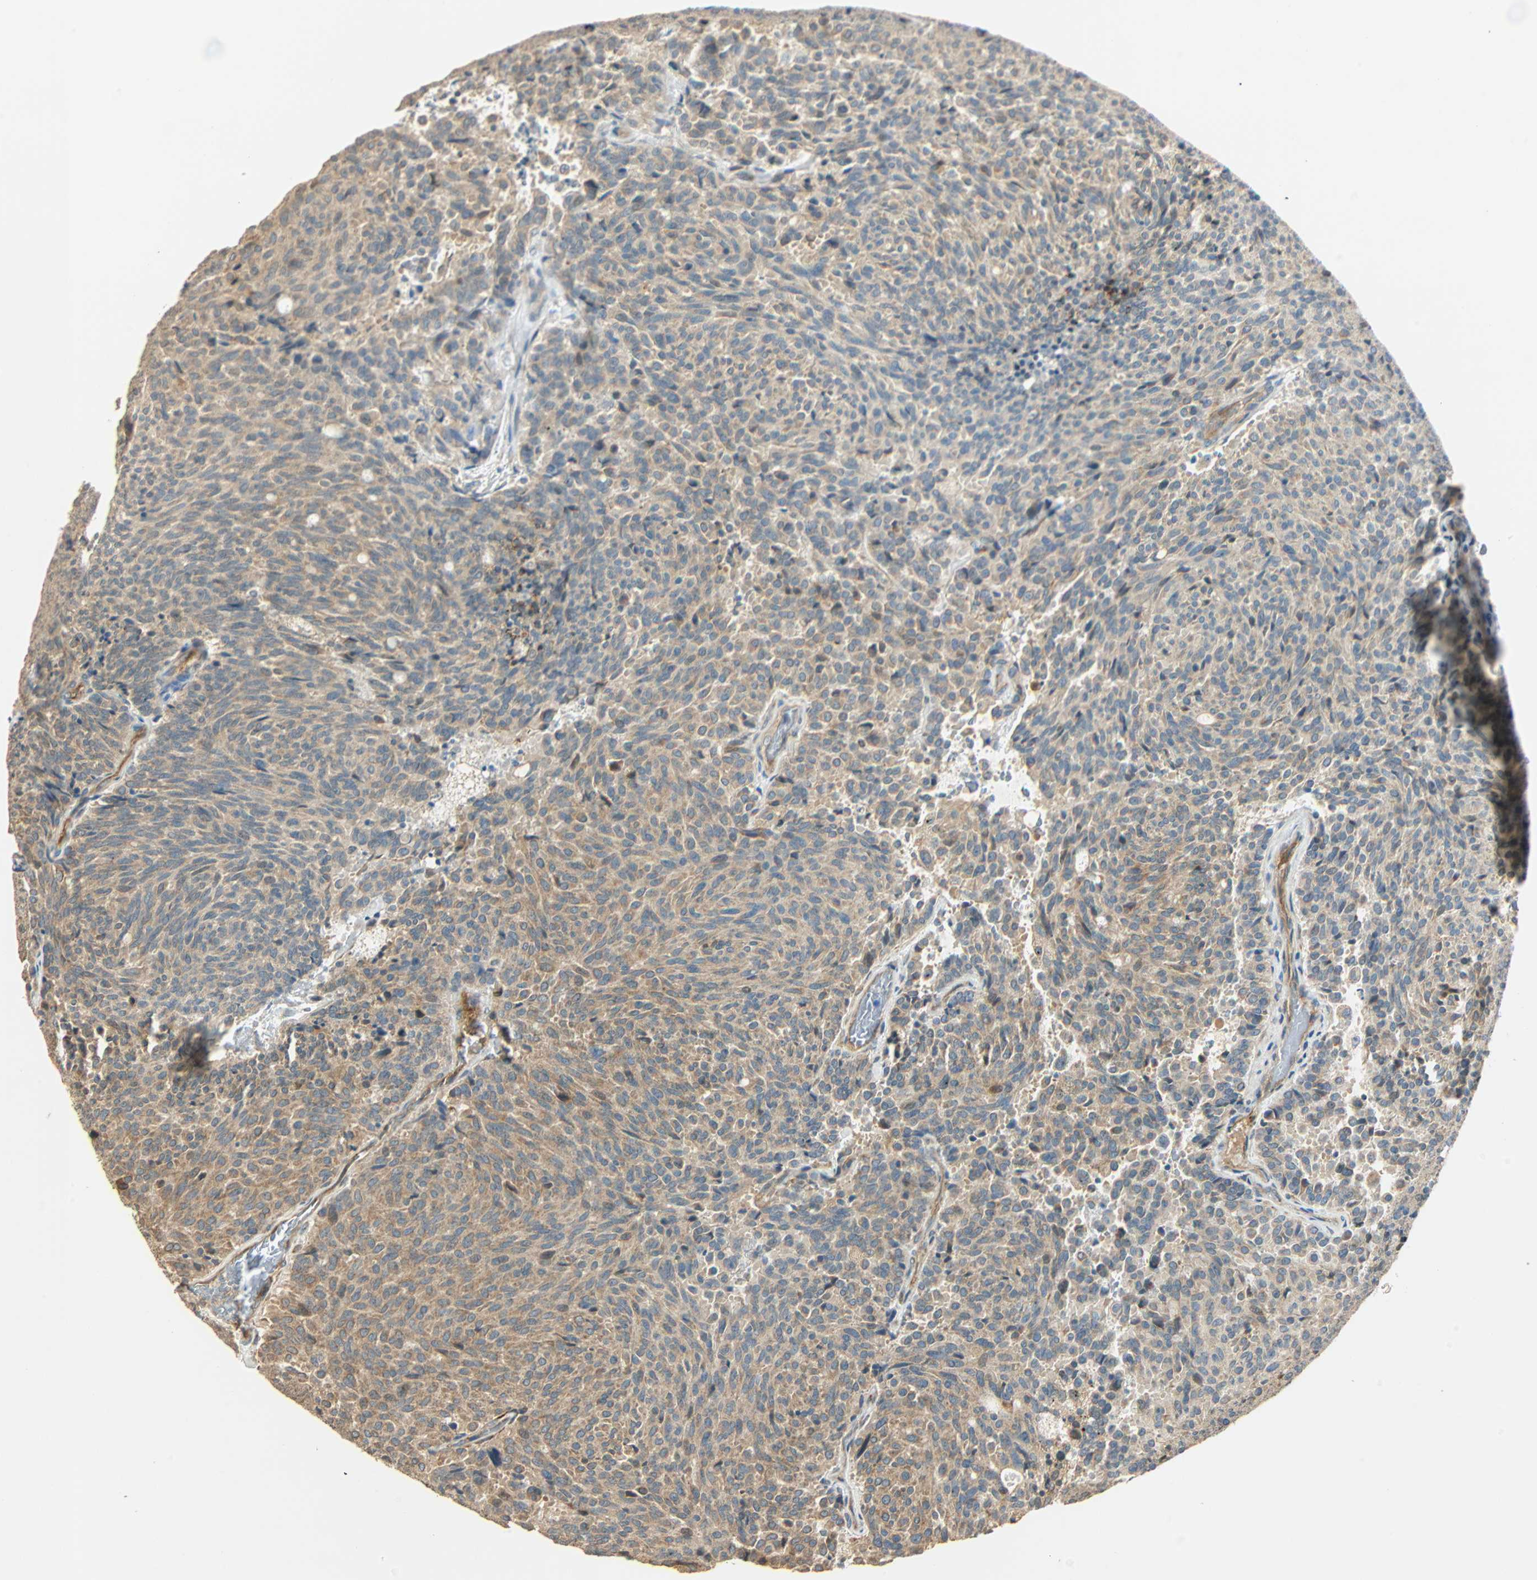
{"staining": {"intensity": "weak", "quantity": ">75%", "location": "cytoplasmic/membranous"}, "tissue": "carcinoid", "cell_type": "Tumor cells", "image_type": "cancer", "snomed": [{"axis": "morphology", "description": "Carcinoid, malignant, NOS"}, {"axis": "topography", "description": "Pancreas"}], "caption": "There is low levels of weak cytoplasmic/membranous expression in tumor cells of carcinoid (malignant), as demonstrated by immunohistochemical staining (brown color).", "gene": "GALK1", "patient": {"sex": "female", "age": 54}}